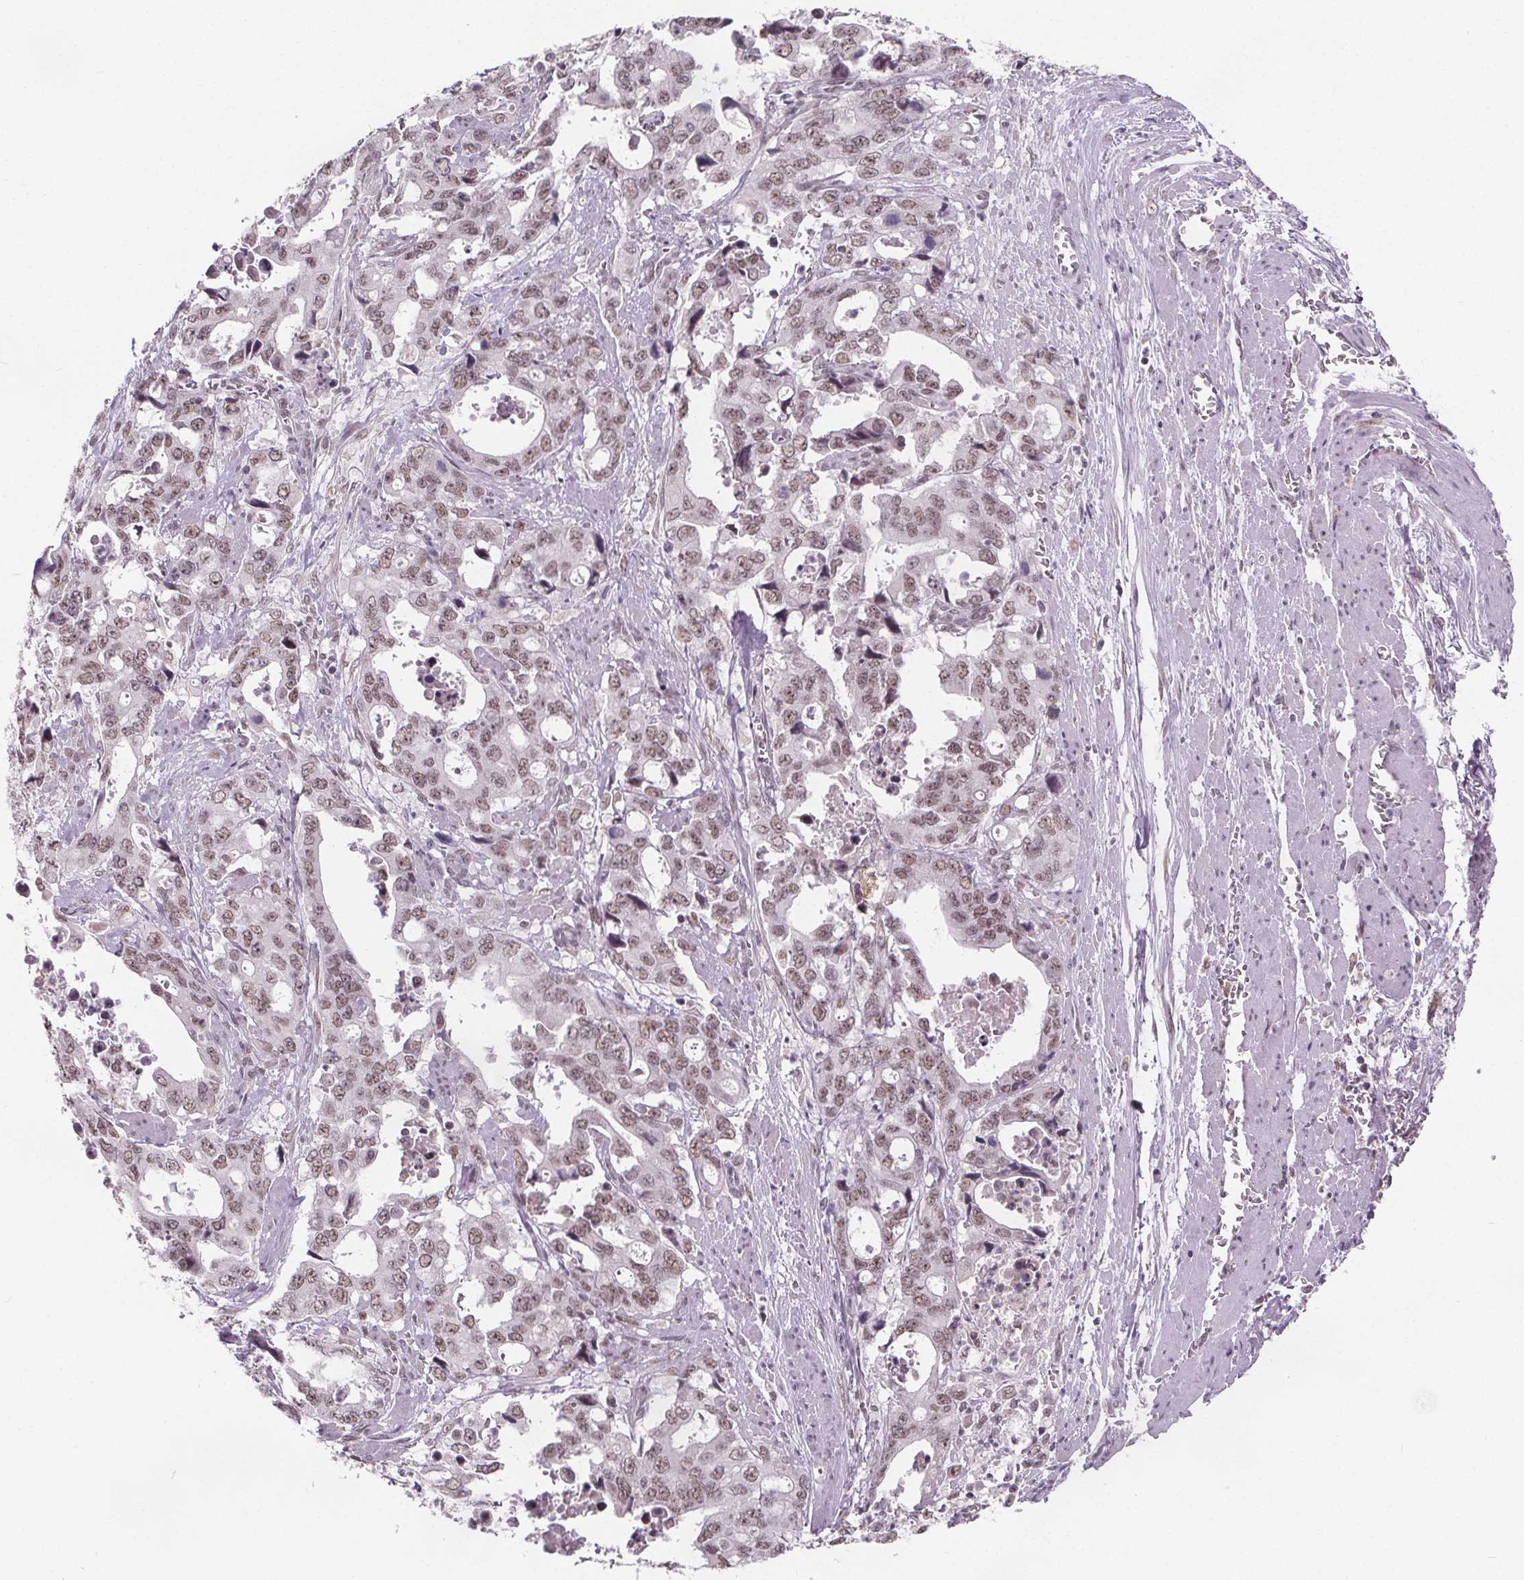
{"staining": {"intensity": "moderate", "quantity": ">75%", "location": "nuclear"}, "tissue": "stomach cancer", "cell_type": "Tumor cells", "image_type": "cancer", "snomed": [{"axis": "morphology", "description": "Adenocarcinoma, NOS"}, {"axis": "topography", "description": "Stomach, upper"}], "caption": "A micrograph showing moderate nuclear positivity in approximately >75% of tumor cells in stomach cancer (adenocarcinoma), as visualized by brown immunohistochemical staining.", "gene": "ZNF572", "patient": {"sex": "male", "age": 74}}